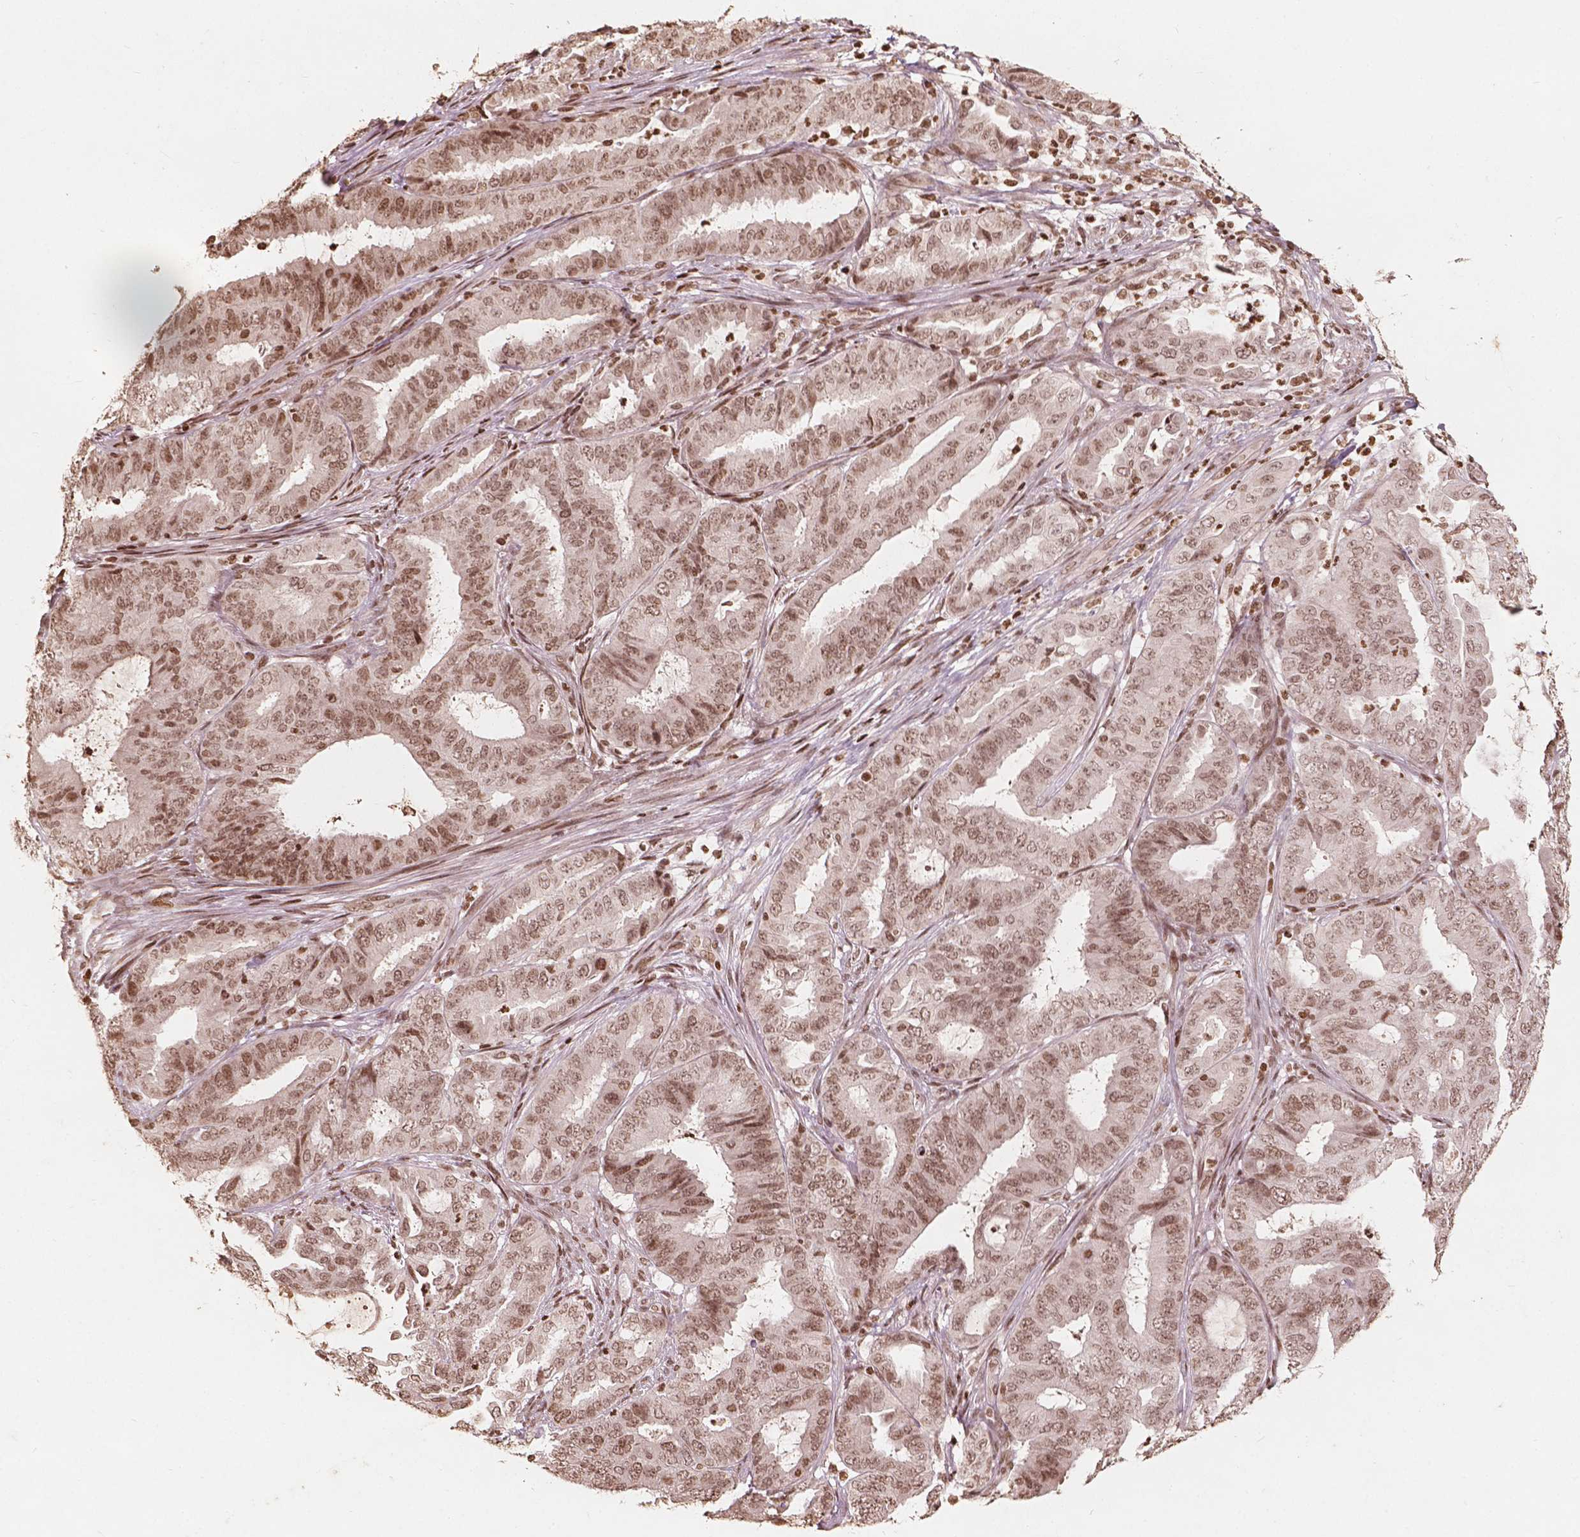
{"staining": {"intensity": "moderate", "quantity": ">75%", "location": "nuclear"}, "tissue": "endometrial cancer", "cell_type": "Tumor cells", "image_type": "cancer", "snomed": [{"axis": "morphology", "description": "Adenocarcinoma, NOS"}, {"axis": "topography", "description": "Endometrium"}], "caption": "The immunohistochemical stain labels moderate nuclear expression in tumor cells of endometrial adenocarcinoma tissue.", "gene": "H3C14", "patient": {"sex": "female", "age": 51}}